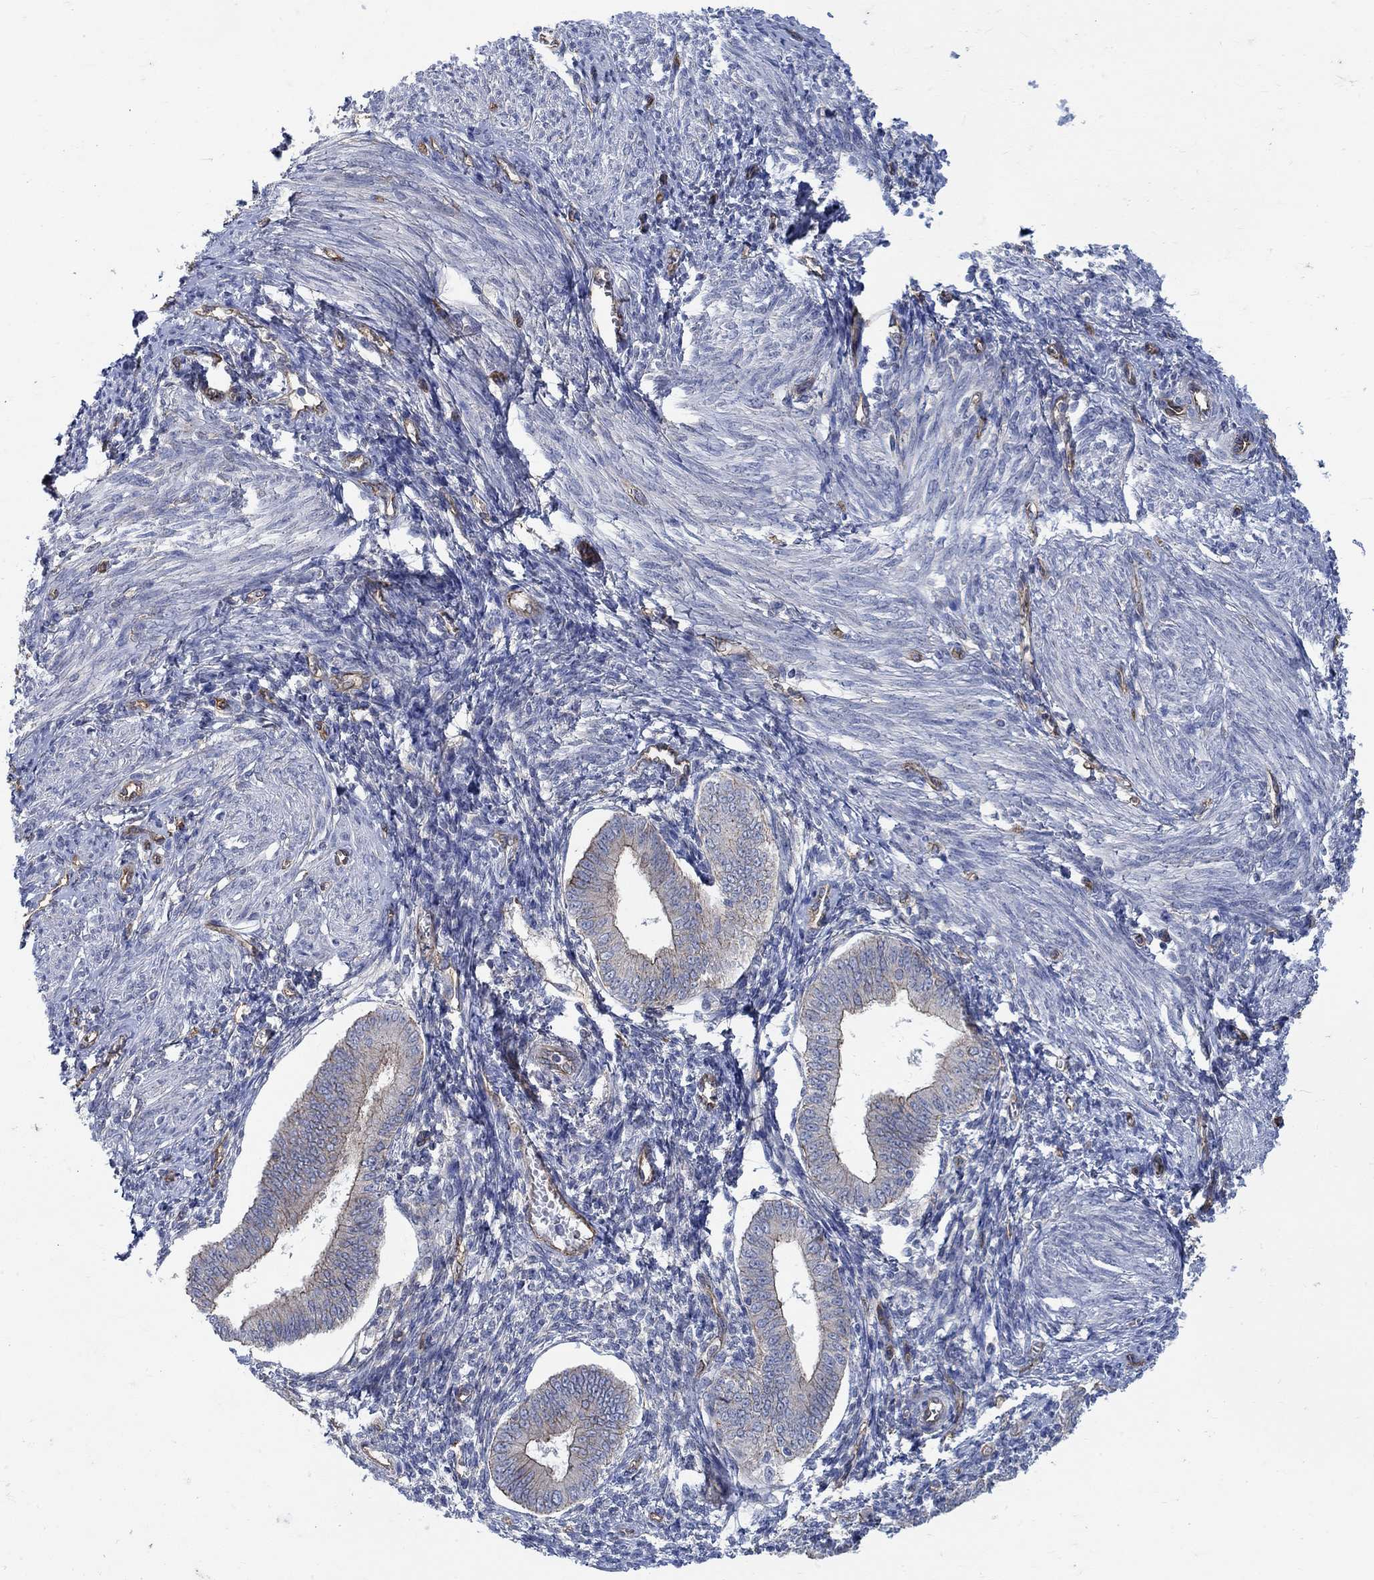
{"staining": {"intensity": "negative", "quantity": "none", "location": "none"}, "tissue": "endometrium", "cell_type": "Cells in endometrial stroma", "image_type": "normal", "snomed": [{"axis": "morphology", "description": "Normal tissue, NOS"}, {"axis": "topography", "description": "Endometrium"}], "caption": "High power microscopy photomicrograph of an IHC micrograph of normal endometrium, revealing no significant positivity in cells in endometrial stroma. The staining is performed using DAB (3,3'-diaminobenzidine) brown chromogen with nuclei counter-stained in using hematoxylin.", "gene": "TMEM198", "patient": {"sex": "female", "age": 42}}